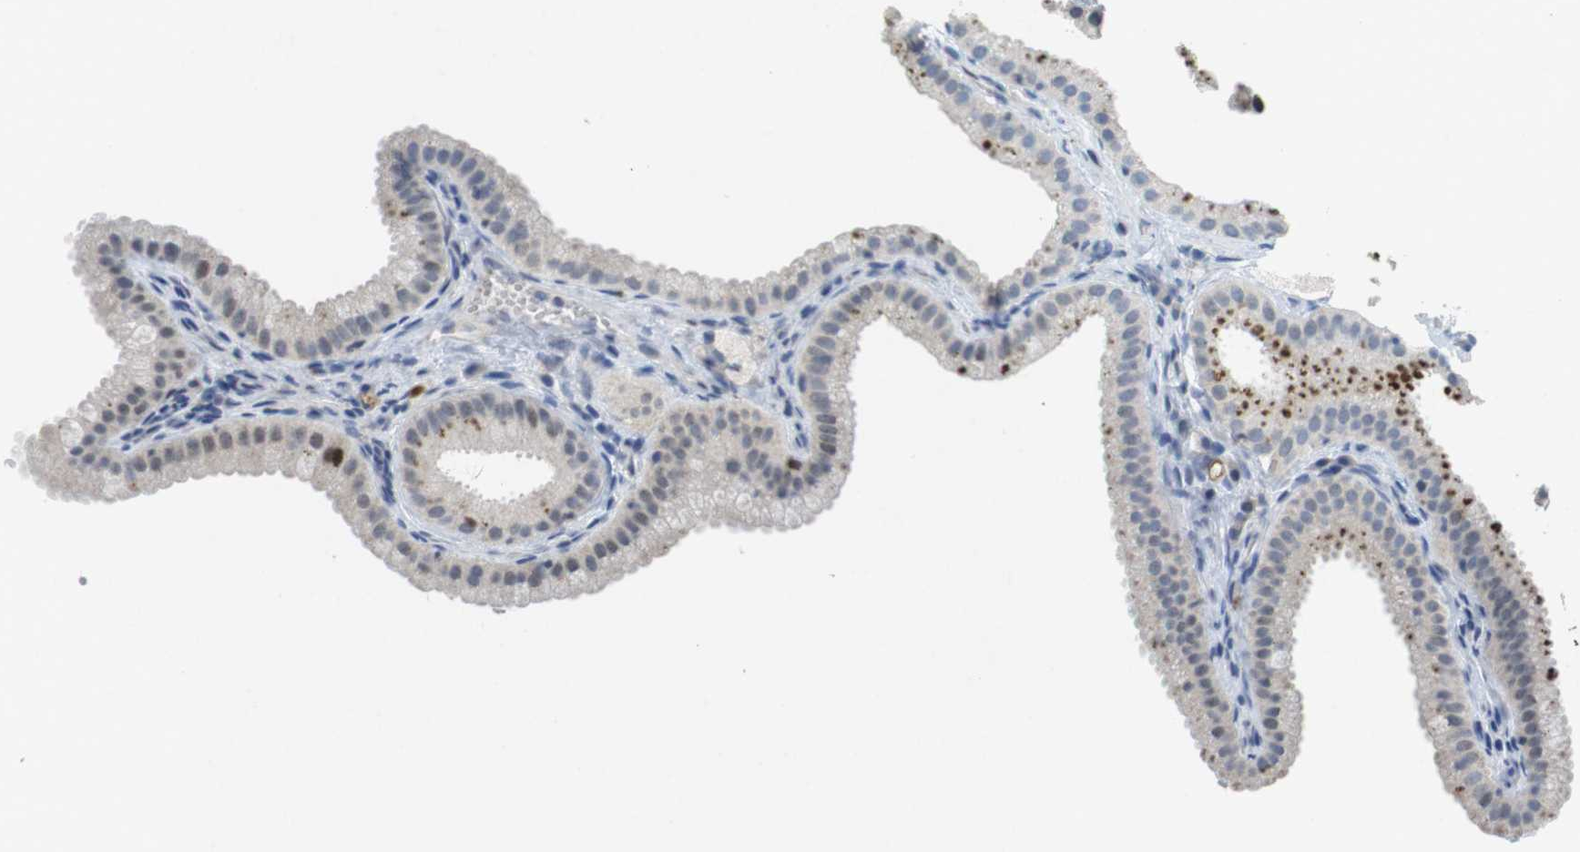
{"staining": {"intensity": "moderate", "quantity": "25%-75%", "location": "cytoplasmic/membranous"}, "tissue": "gallbladder", "cell_type": "Glandular cells", "image_type": "normal", "snomed": [{"axis": "morphology", "description": "Normal tissue, NOS"}, {"axis": "topography", "description": "Gallbladder"}], "caption": "DAB immunohistochemical staining of unremarkable human gallbladder displays moderate cytoplasmic/membranous protein positivity in approximately 25%-75% of glandular cells. (DAB (3,3'-diaminobenzidine) IHC, brown staining for protein, blue staining for nuclei).", "gene": "KPNA2", "patient": {"sex": "female", "age": 64}}